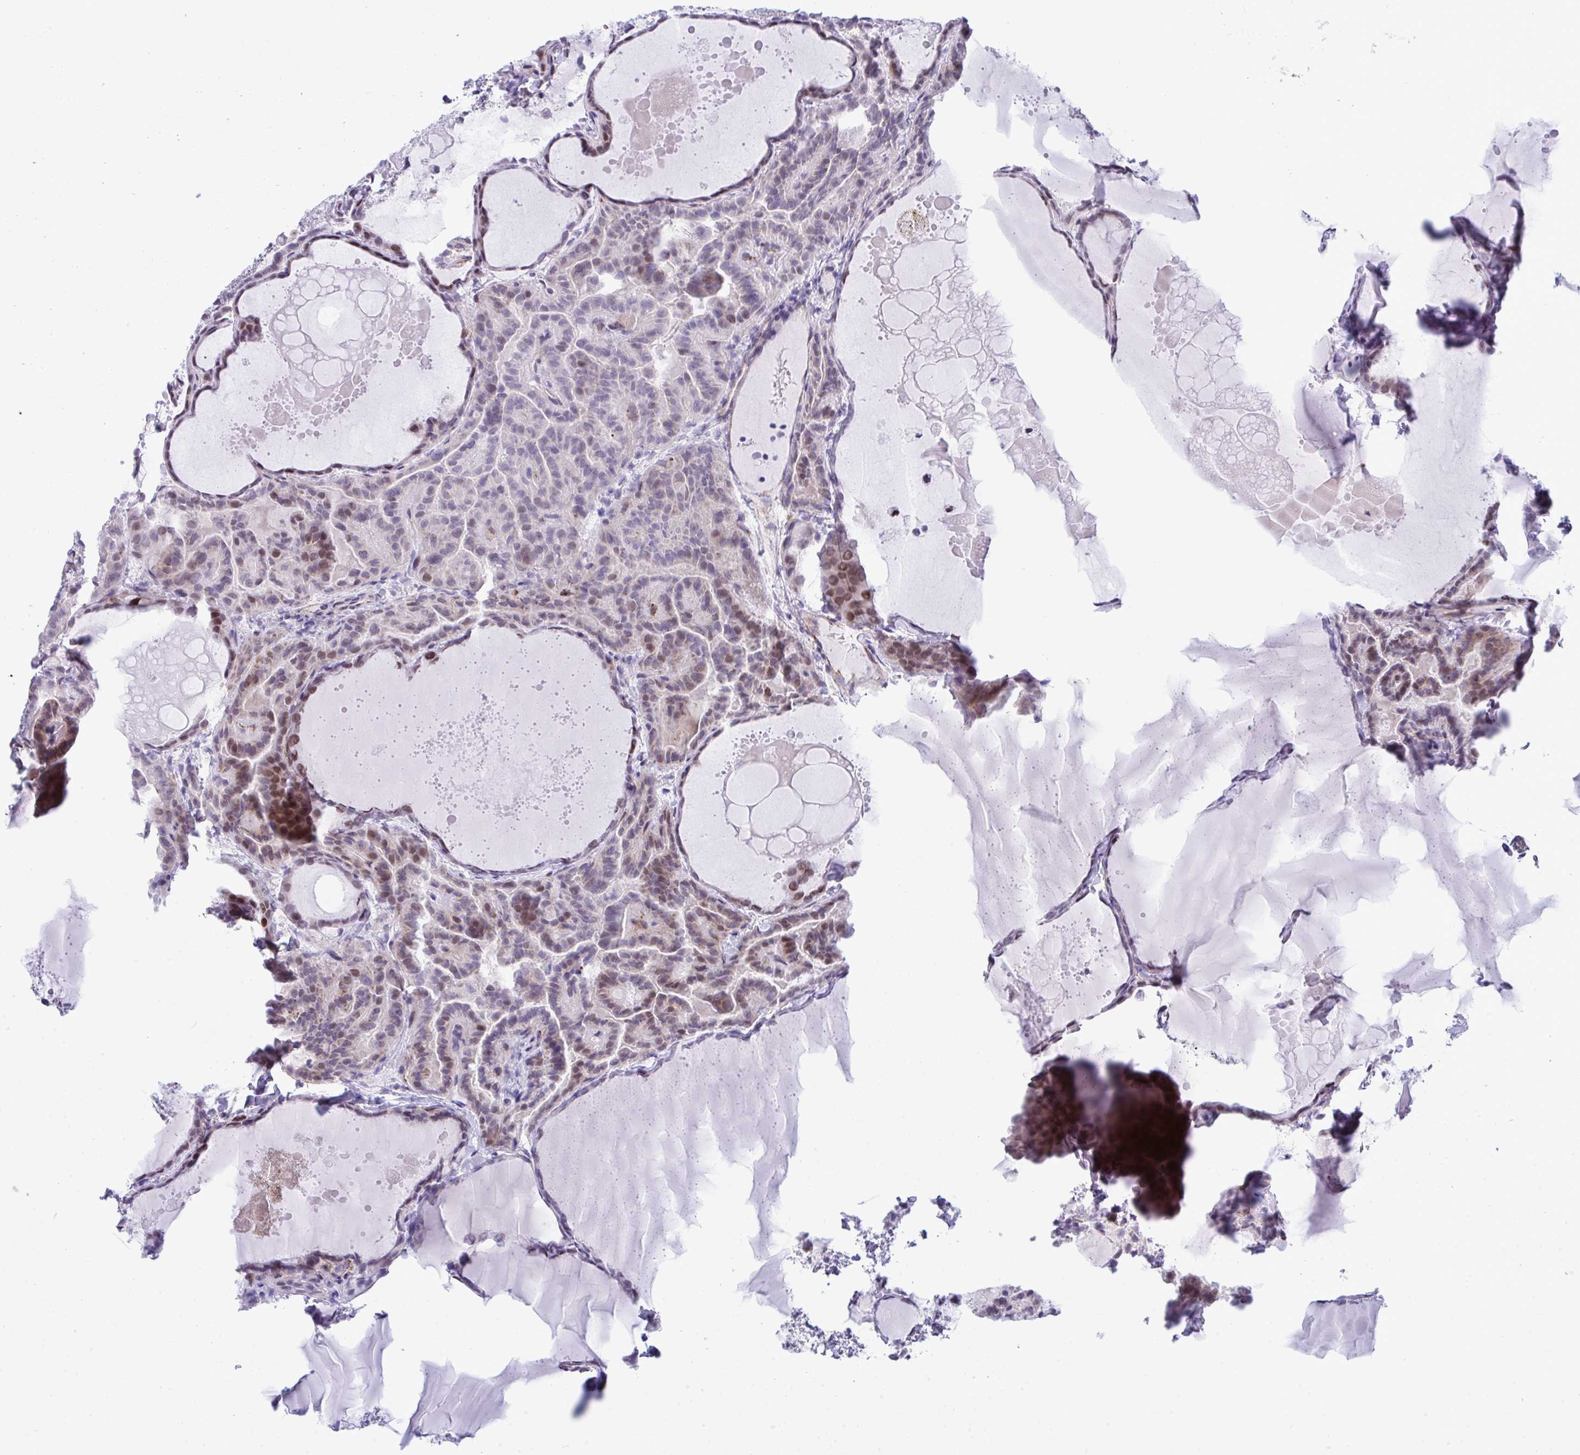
{"staining": {"intensity": "weak", "quantity": "<25%", "location": "nuclear"}, "tissue": "thyroid cancer", "cell_type": "Tumor cells", "image_type": "cancer", "snomed": [{"axis": "morphology", "description": "Papillary adenocarcinoma, NOS"}, {"axis": "topography", "description": "Thyroid gland"}], "caption": "The micrograph demonstrates no significant positivity in tumor cells of thyroid cancer (papillary adenocarcinoma).", "gene": "ZFHX3", "patient": {"sex": "female", "age": 46}}